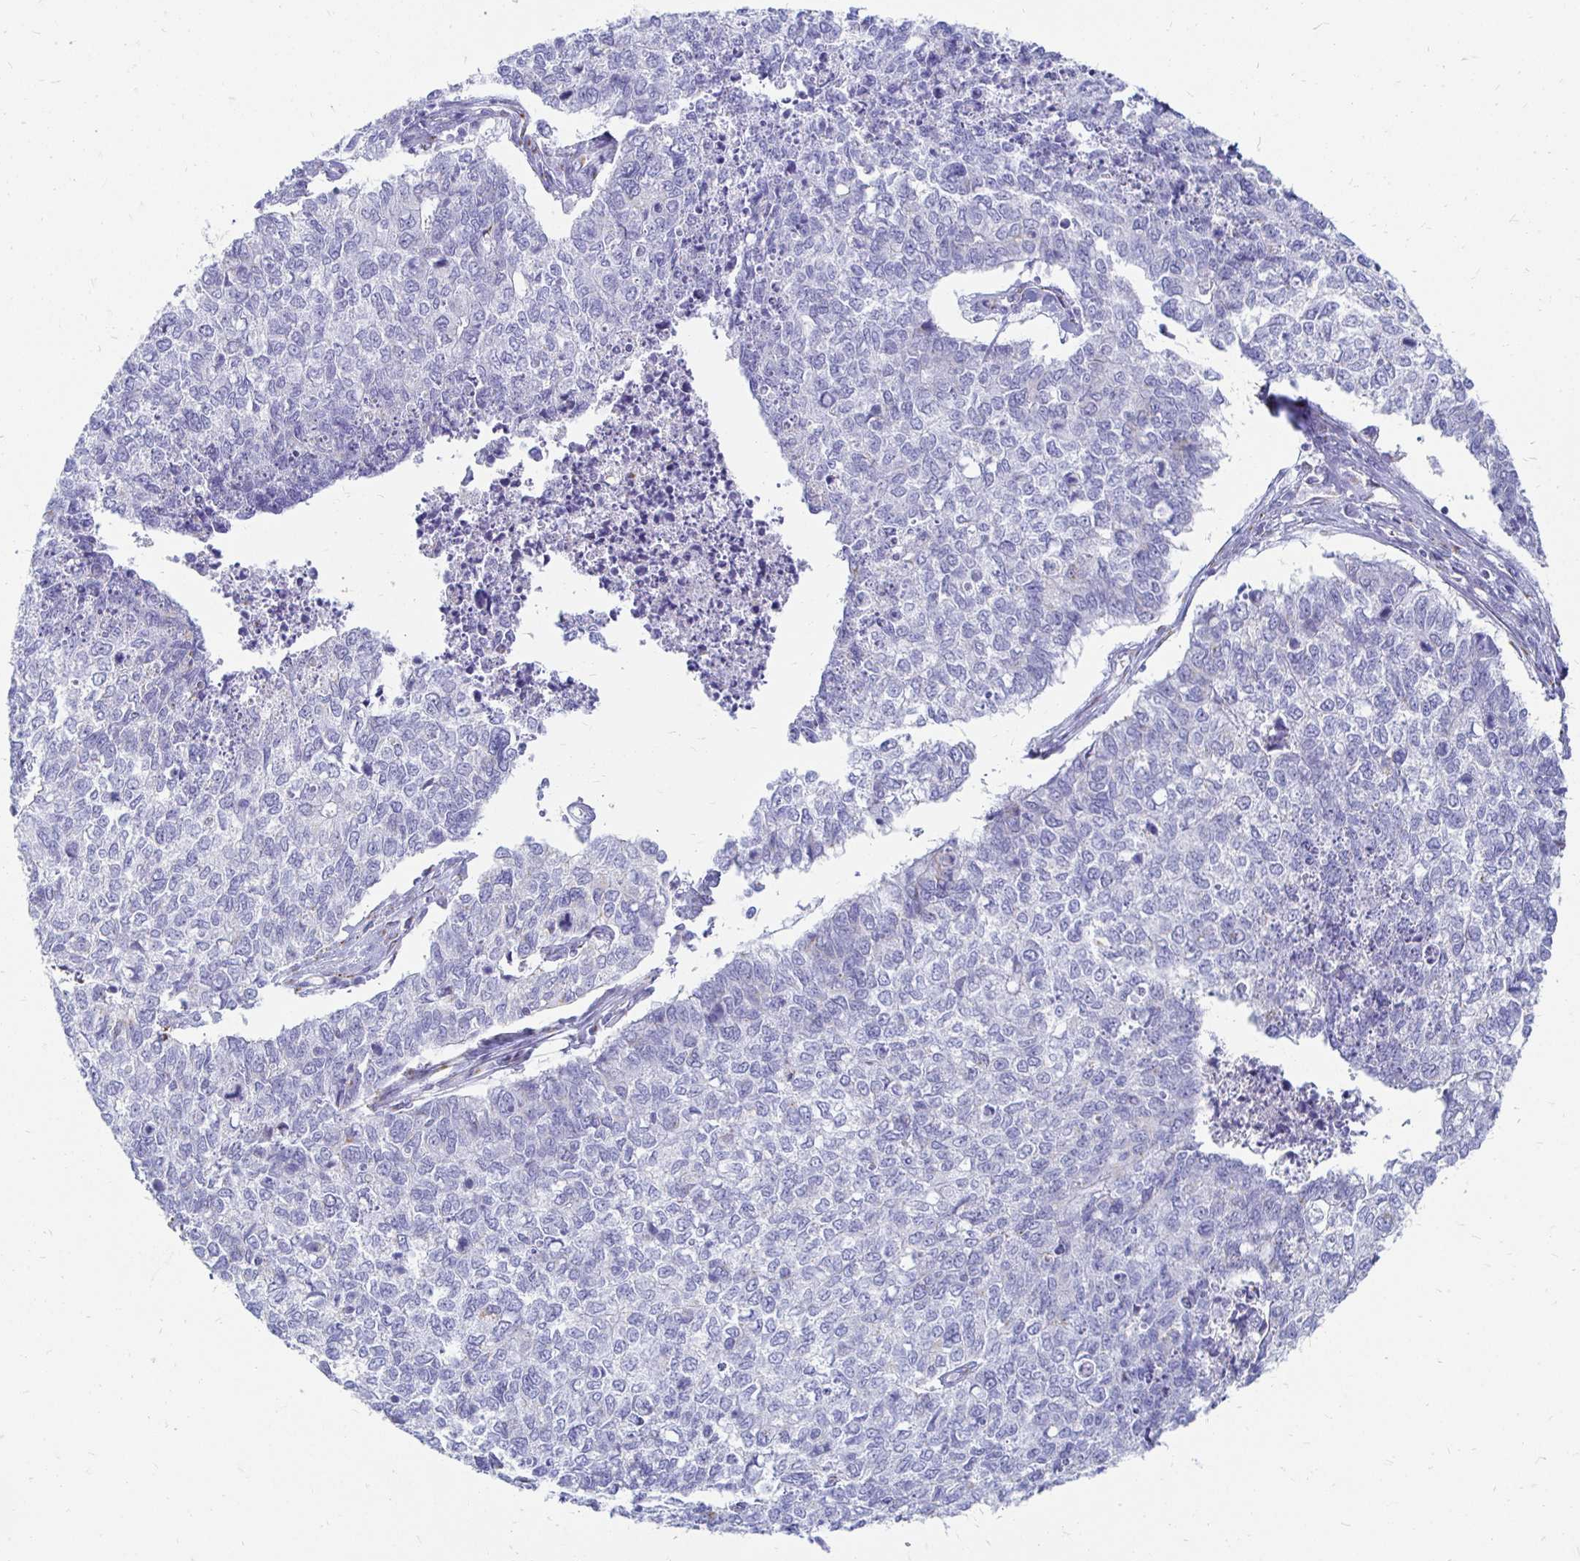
{"staining": {"intensity": "negative", "quantity": "none", "location": "none"}, "tissue": "cervical cancer", "cell_type": "Tumor cells", "image_type": "cancer", "snomed": [{"axis": "morphology", "description": "Adenocarcinoma, NOS"}, {"axis": "topography", "description": "Cervix"}], "caption": "Tumor cells show no significant protein expression in cervical cancer. (Brightfield microscopy of DAB immunohistochemistry (IHC) at high magnification).", "gene": "PAGE4", "patient": {"sex": "female", "age": 63}}